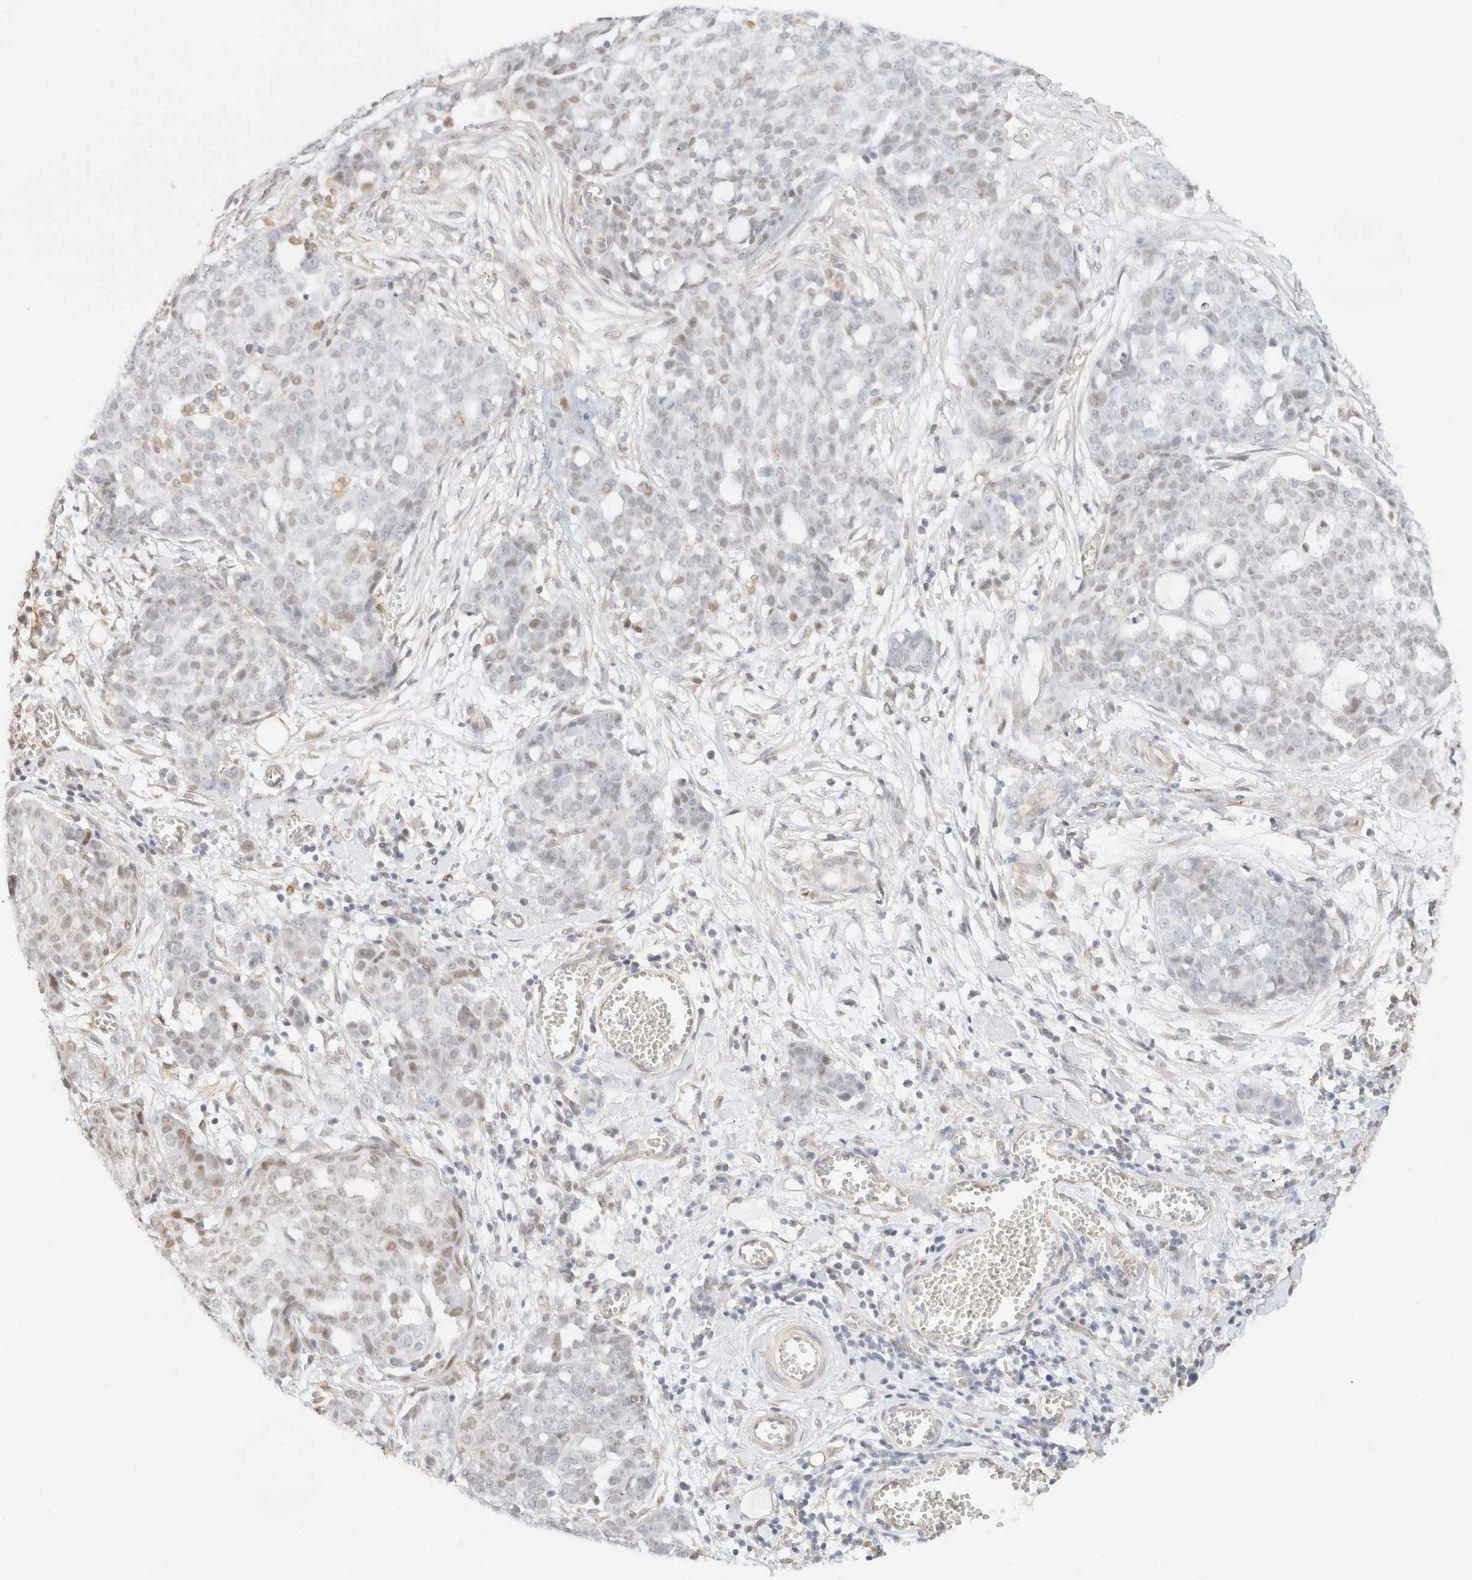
{"staining": {"intensity": "weak", "quantity": "<25%", "location": "nuclear"}, "tissue": "ovarian cancer", "cell_type": "Tumor cells", "image_type": "cancer", "snomed": [{"axis": "morphology", "description": "Cystadenocarcinoma, serous, NOS"}, {"axis": "topography", "description": "Soft tissue"}, {"axis": "topography", "description": "Ovary"}], "caption": "DAB (3,3'-diaminobenzidine) immunohistochemical staining of human ovarian cancer shows no significant staining in tumor cells.", "gene": "ARID5A", "patient": {"sex": "female", "age": 57}}